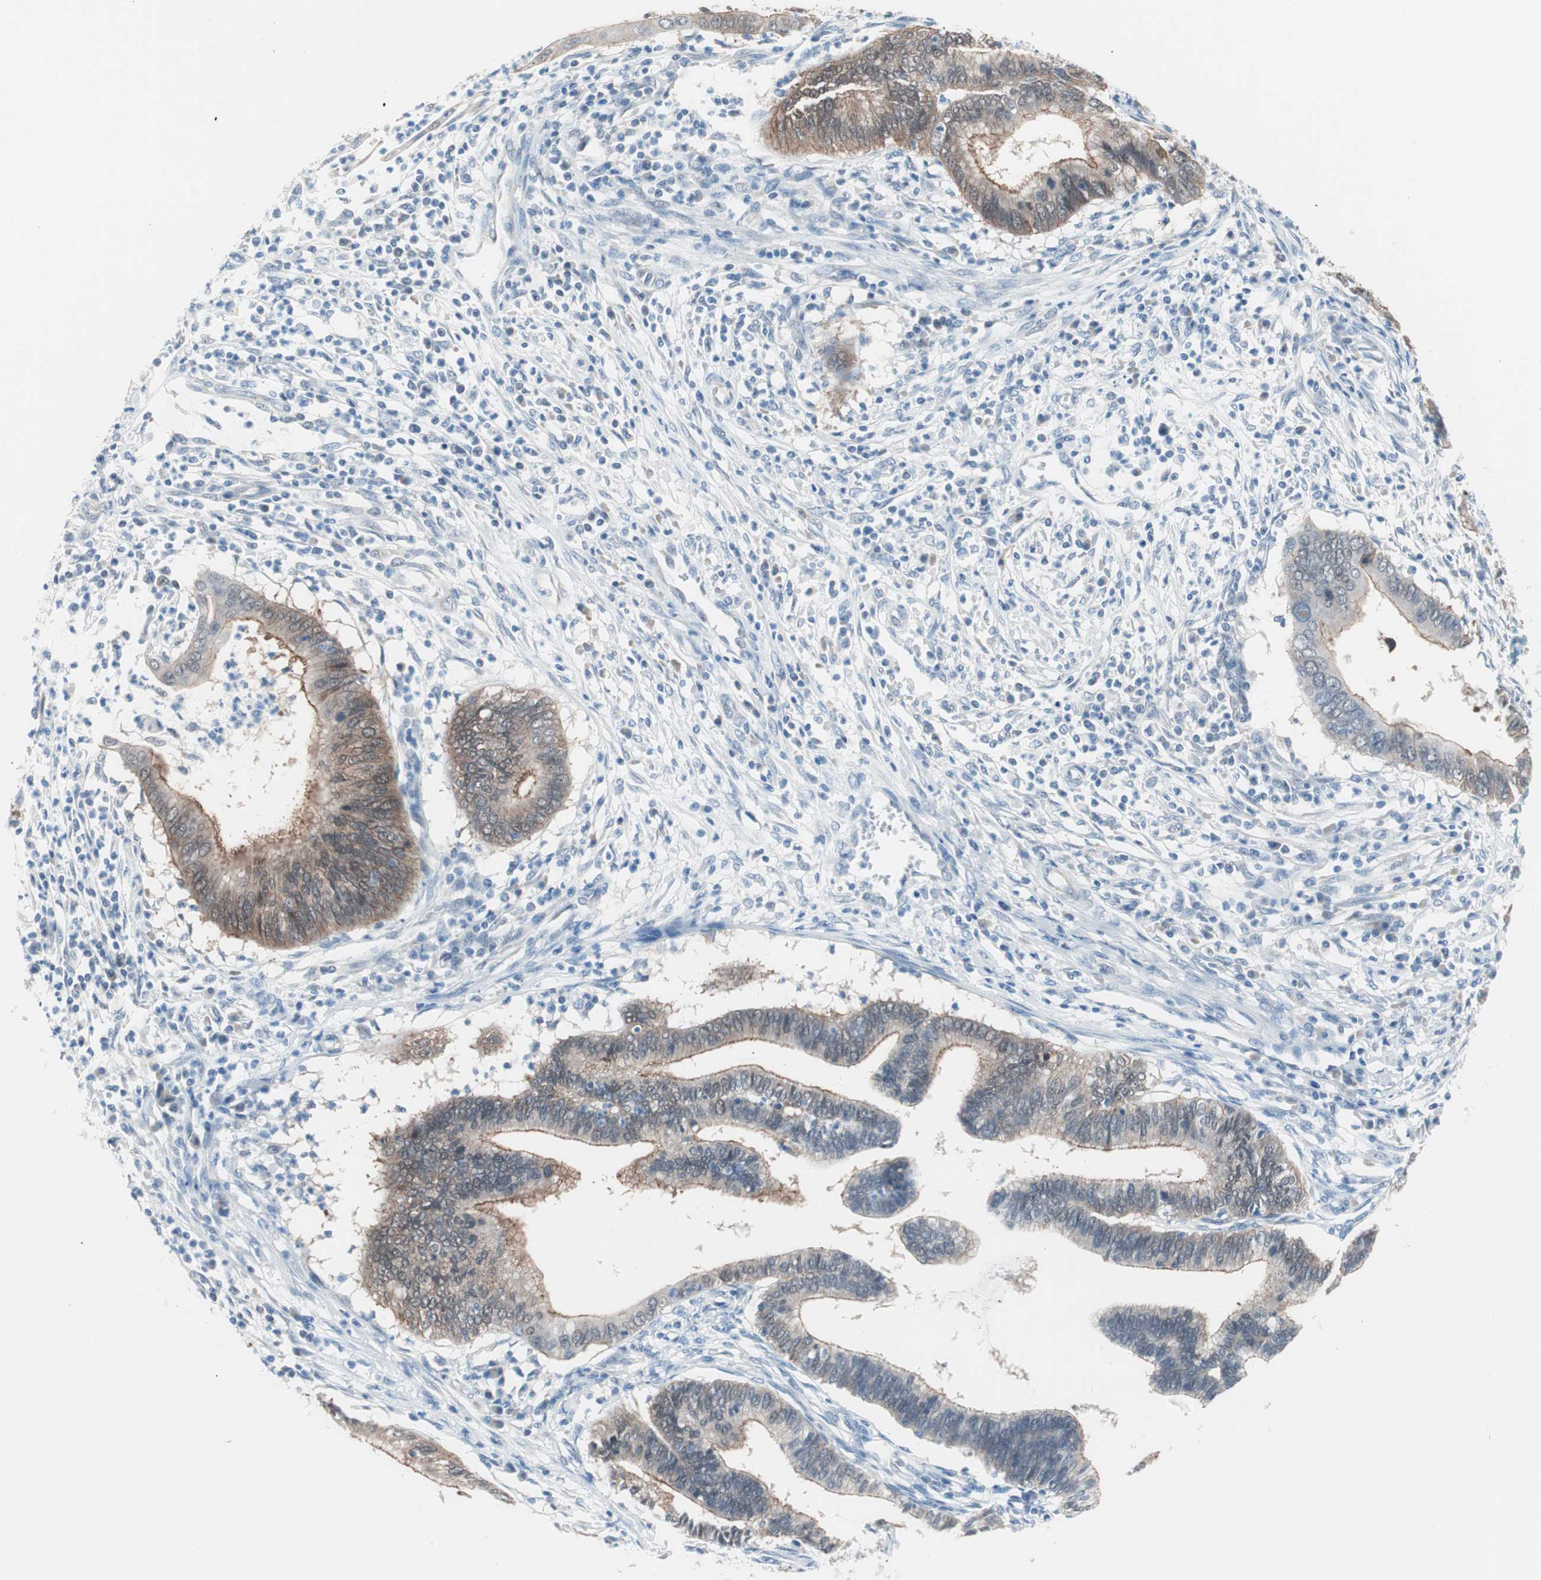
{"staining": {"intensity": "moderate", "quantity": ">75%", "location": "cytoplasmic/membranous"}, "tissue": "cervical cancer", "cell_type": "Tumor cells", "image_type": "cancer", "snomed": [{"axis": "morphology", "description": "Adenocarcinoma, NOS"}, {"axis": "topography", "description": "Cervix"}], "caption": "A histopathology image of cervical cancer stained for a protein demonstrates moderate cytoplasmic/membranous brown staining in tumor cells. (Brightfield microscopy of DAB IHC at high magnification).", "gene": "VIL1", "patient": {"sex": "female", "age": 36}}